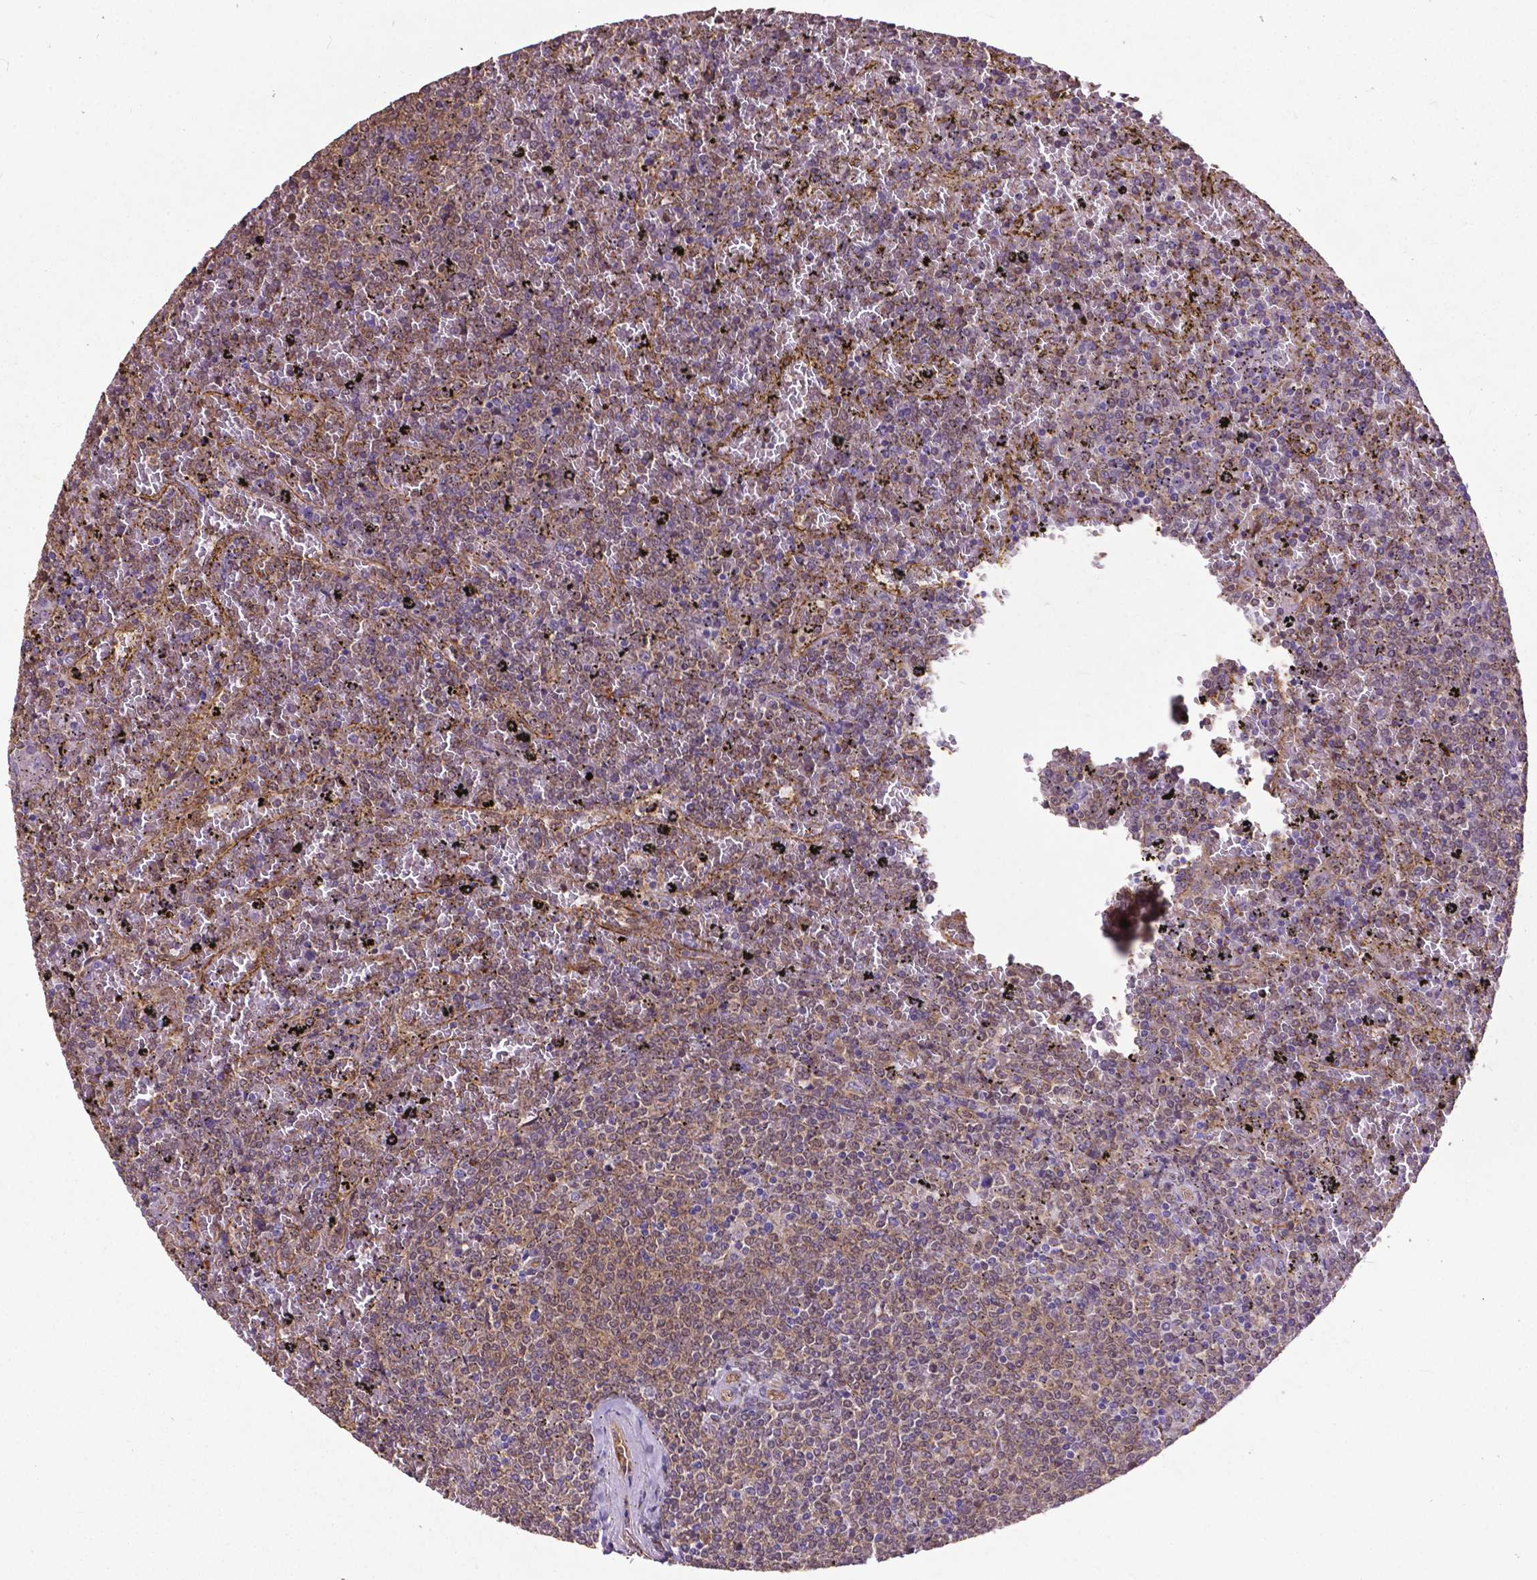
{"staining": {"intensity": "weak", "quantity": "<25%", "location": "cytoplasmic/membranous"}, "tissue": "lymphoma", "cell_type": "Tumor cells", "image_type": "cancer", "snomed": [{"axis": "morphology", "description": "Malignant lymphoma, non-Hodgkin's type, Low grade"}, {"axis": "topography", "description": "Spleen"}], "caption": "IHC micrograph of malignant lymphoma, non-Hodgkin's type (low-grade) stained for a protein (brown), which demonstrates no expression in tumor cells. (DAB (3,3'-diaminobenzidine) IHC with hematoxylin counter stain).", "gene": "PDLIM1", "patient": {"sex": "female", "age": 77}}